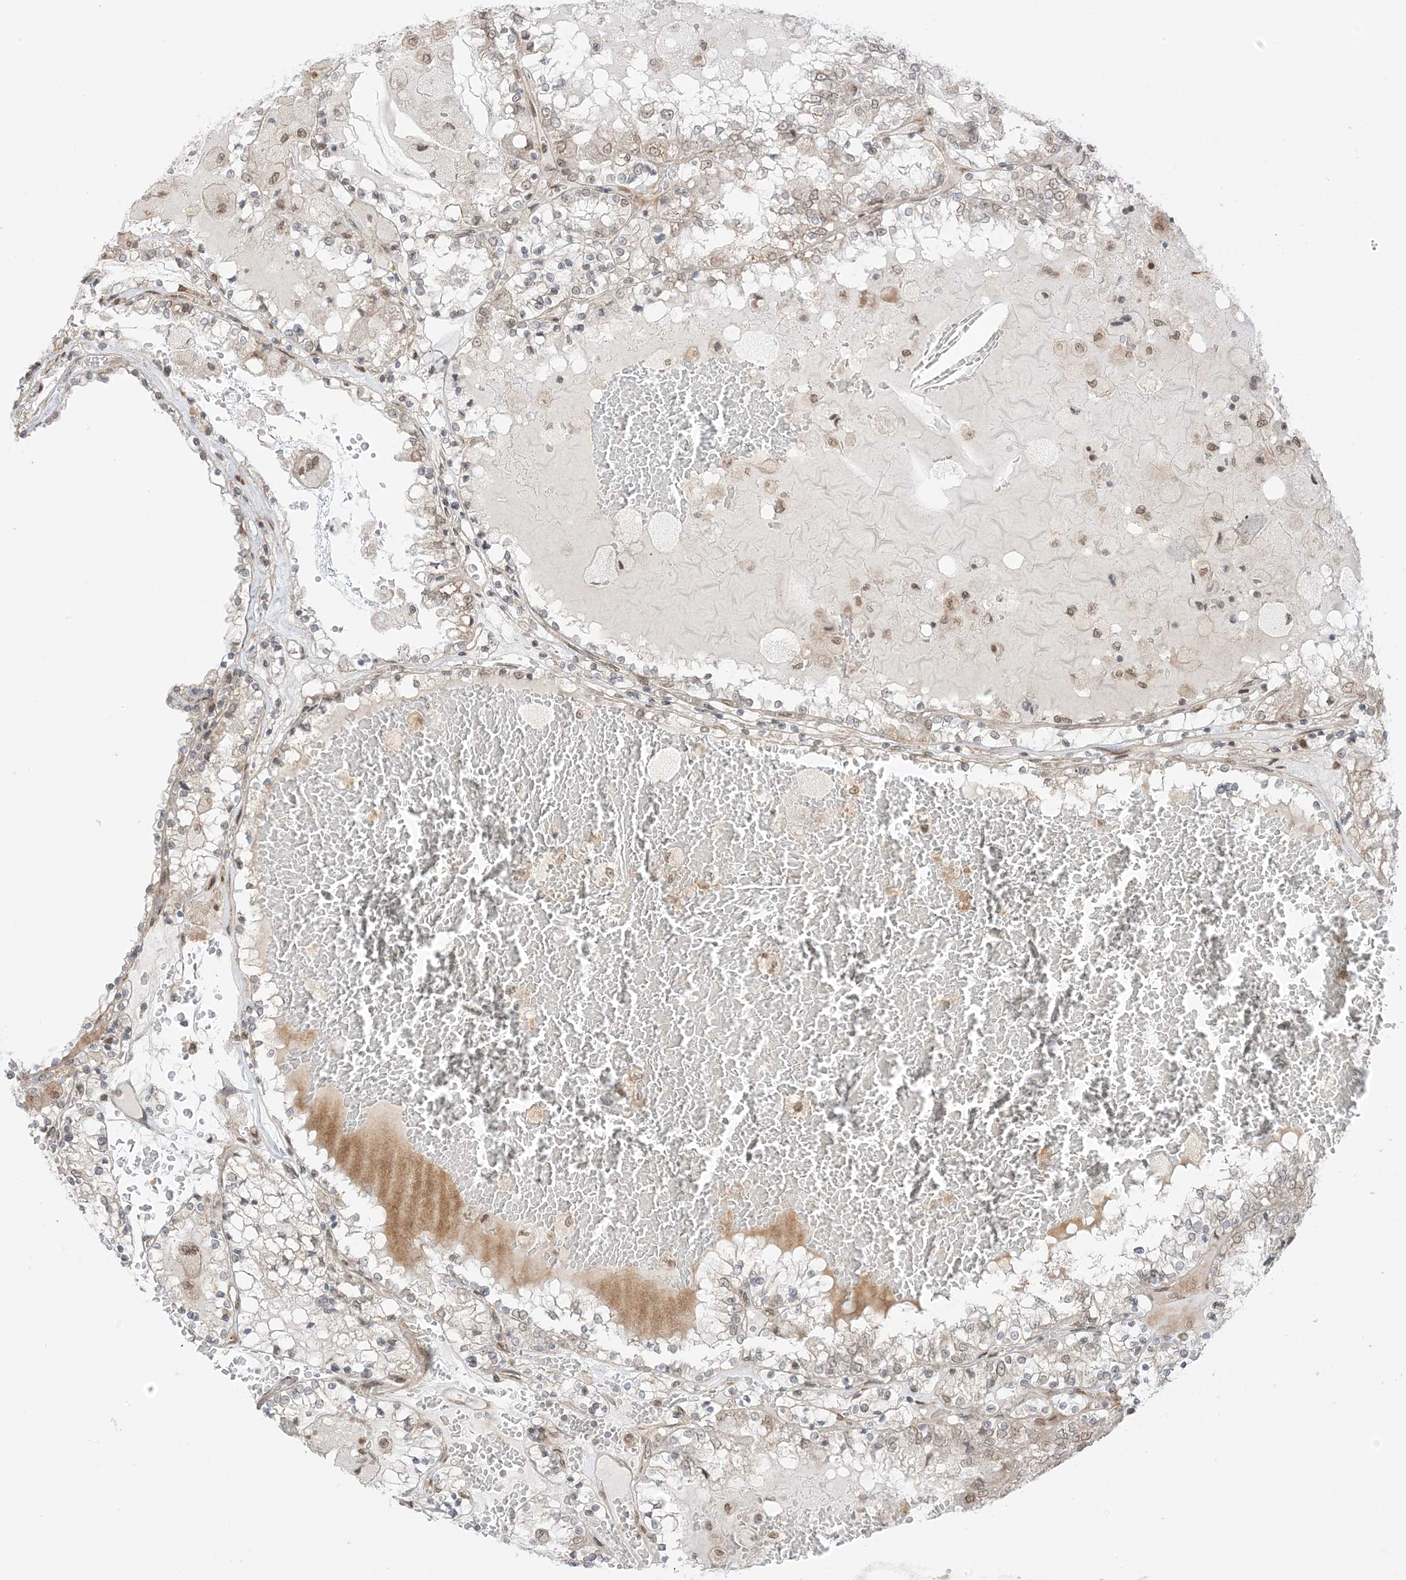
{"staining": {"intensity": "moderate", "quantity": "<25%", "location": "cytoplasmic/membranous,nuclear"}, "tissue": "renal cancer", "cell_type": "Tumor cells", "image_type": "cancer", "snomed": [{"axis": "morphology", "description": "Adenocarcinoma, NOS"}, {"axis": "topography", "description": "Kidney"}], "caption": "Renal cancer tissue displays moderate cytoplasmic/membranous and nuclear expression in approximately <25% of tumor cells, visualized by immunohistochemistry.", "gene": "UBE2E2", "patient": {"sex": "female", "age": 56}}